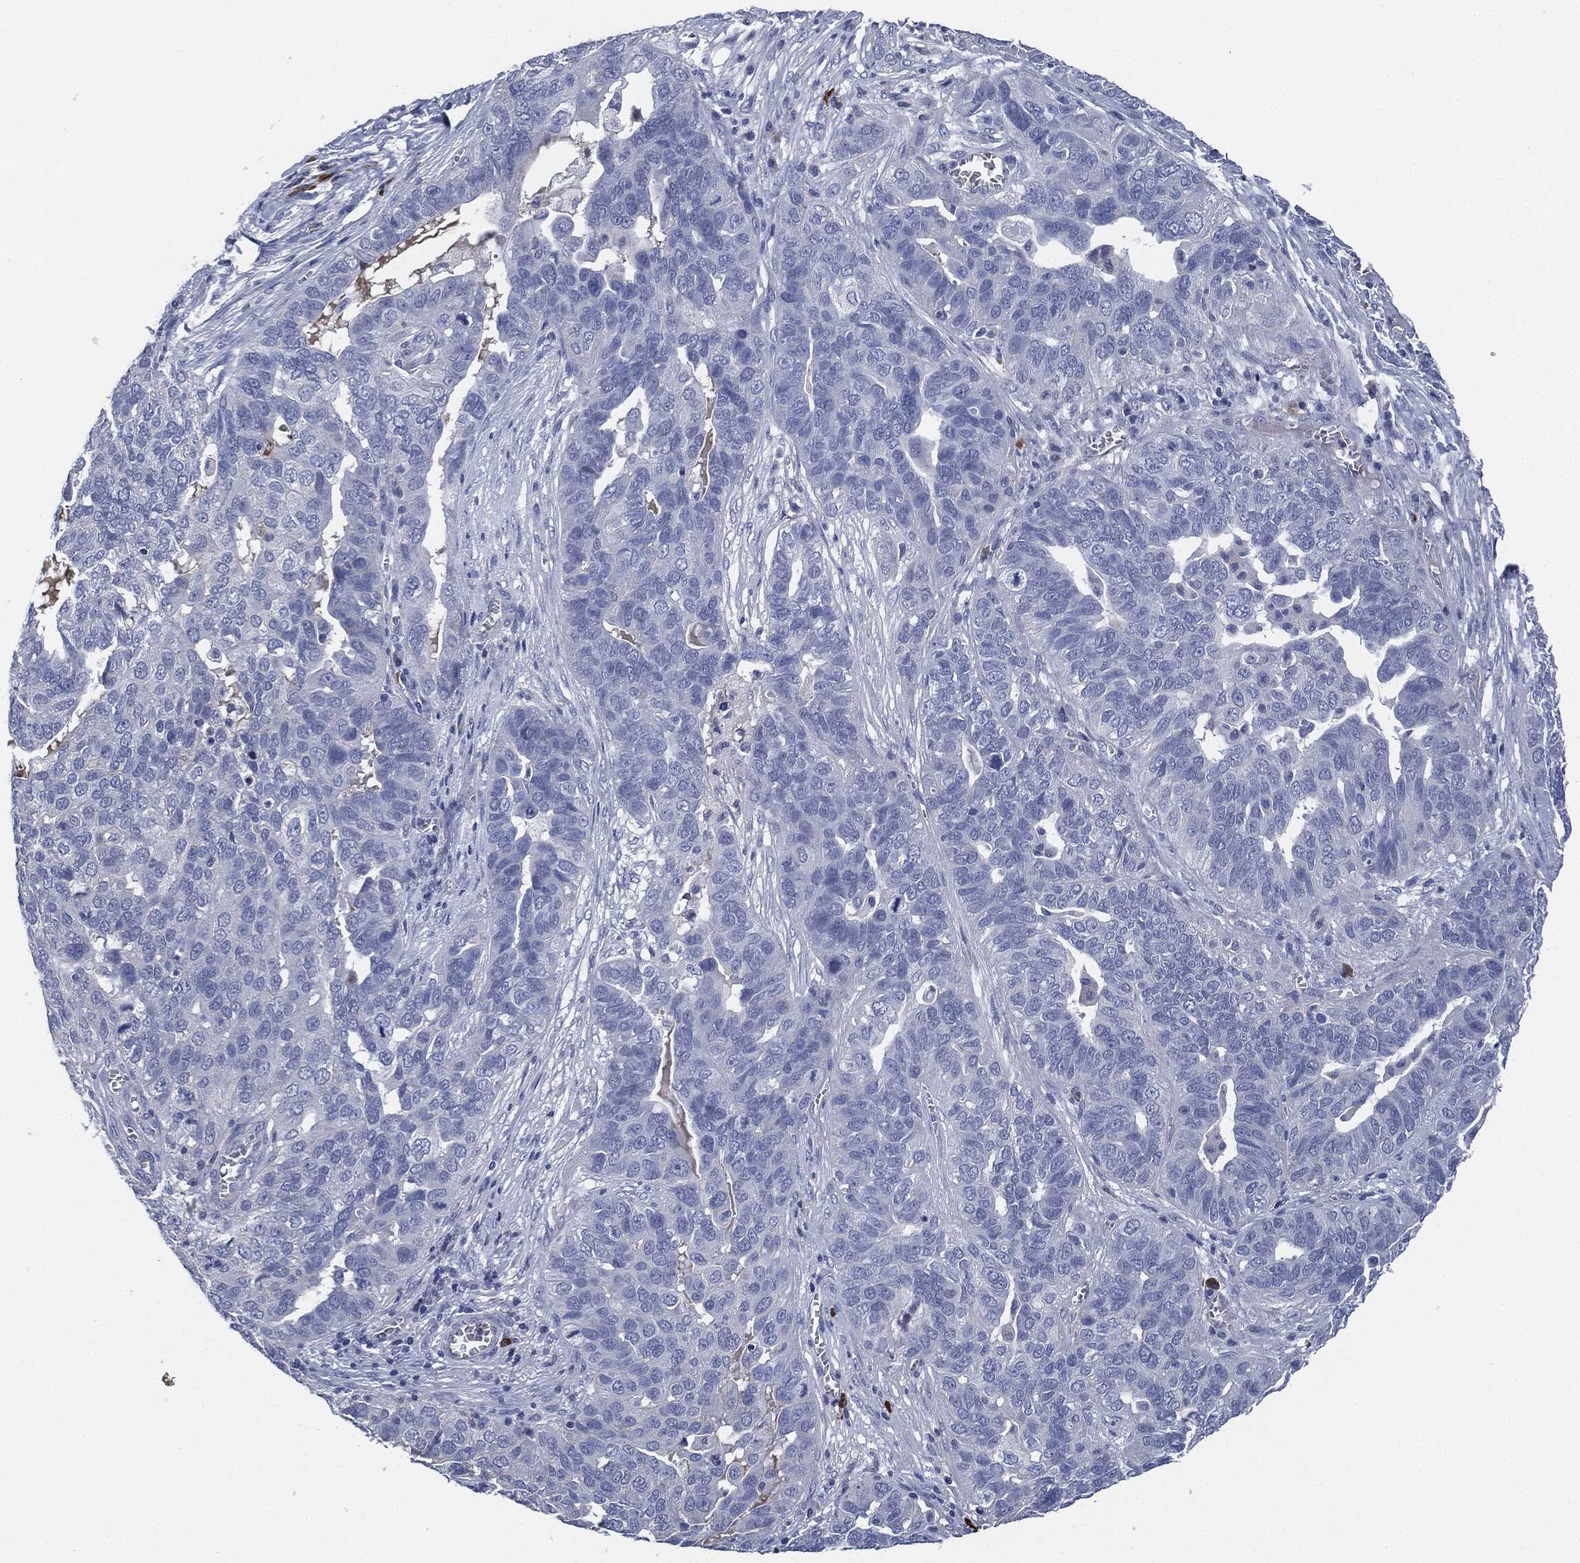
{"staining": {"intensity": "negative", "quantity": "none", "location": "none"}, "tissue": "ovarian cancer", "cell_type": "Tumor cells", "image_type": "cancer", "snomed": [{"axis": "morphology", "description": "Carcinoma, endometroid"}, {"axis": "topography", "description": "Soft tissue"}, {"axis": "topography", "description": "Ovary"}], "caption": "Immunohistochemistry of human ovarian cancer (endometroid carcinoma) exhibits no expression in tumor cells.", "gene": "CD27", "patient": {"sex": "female", "age": 52}}